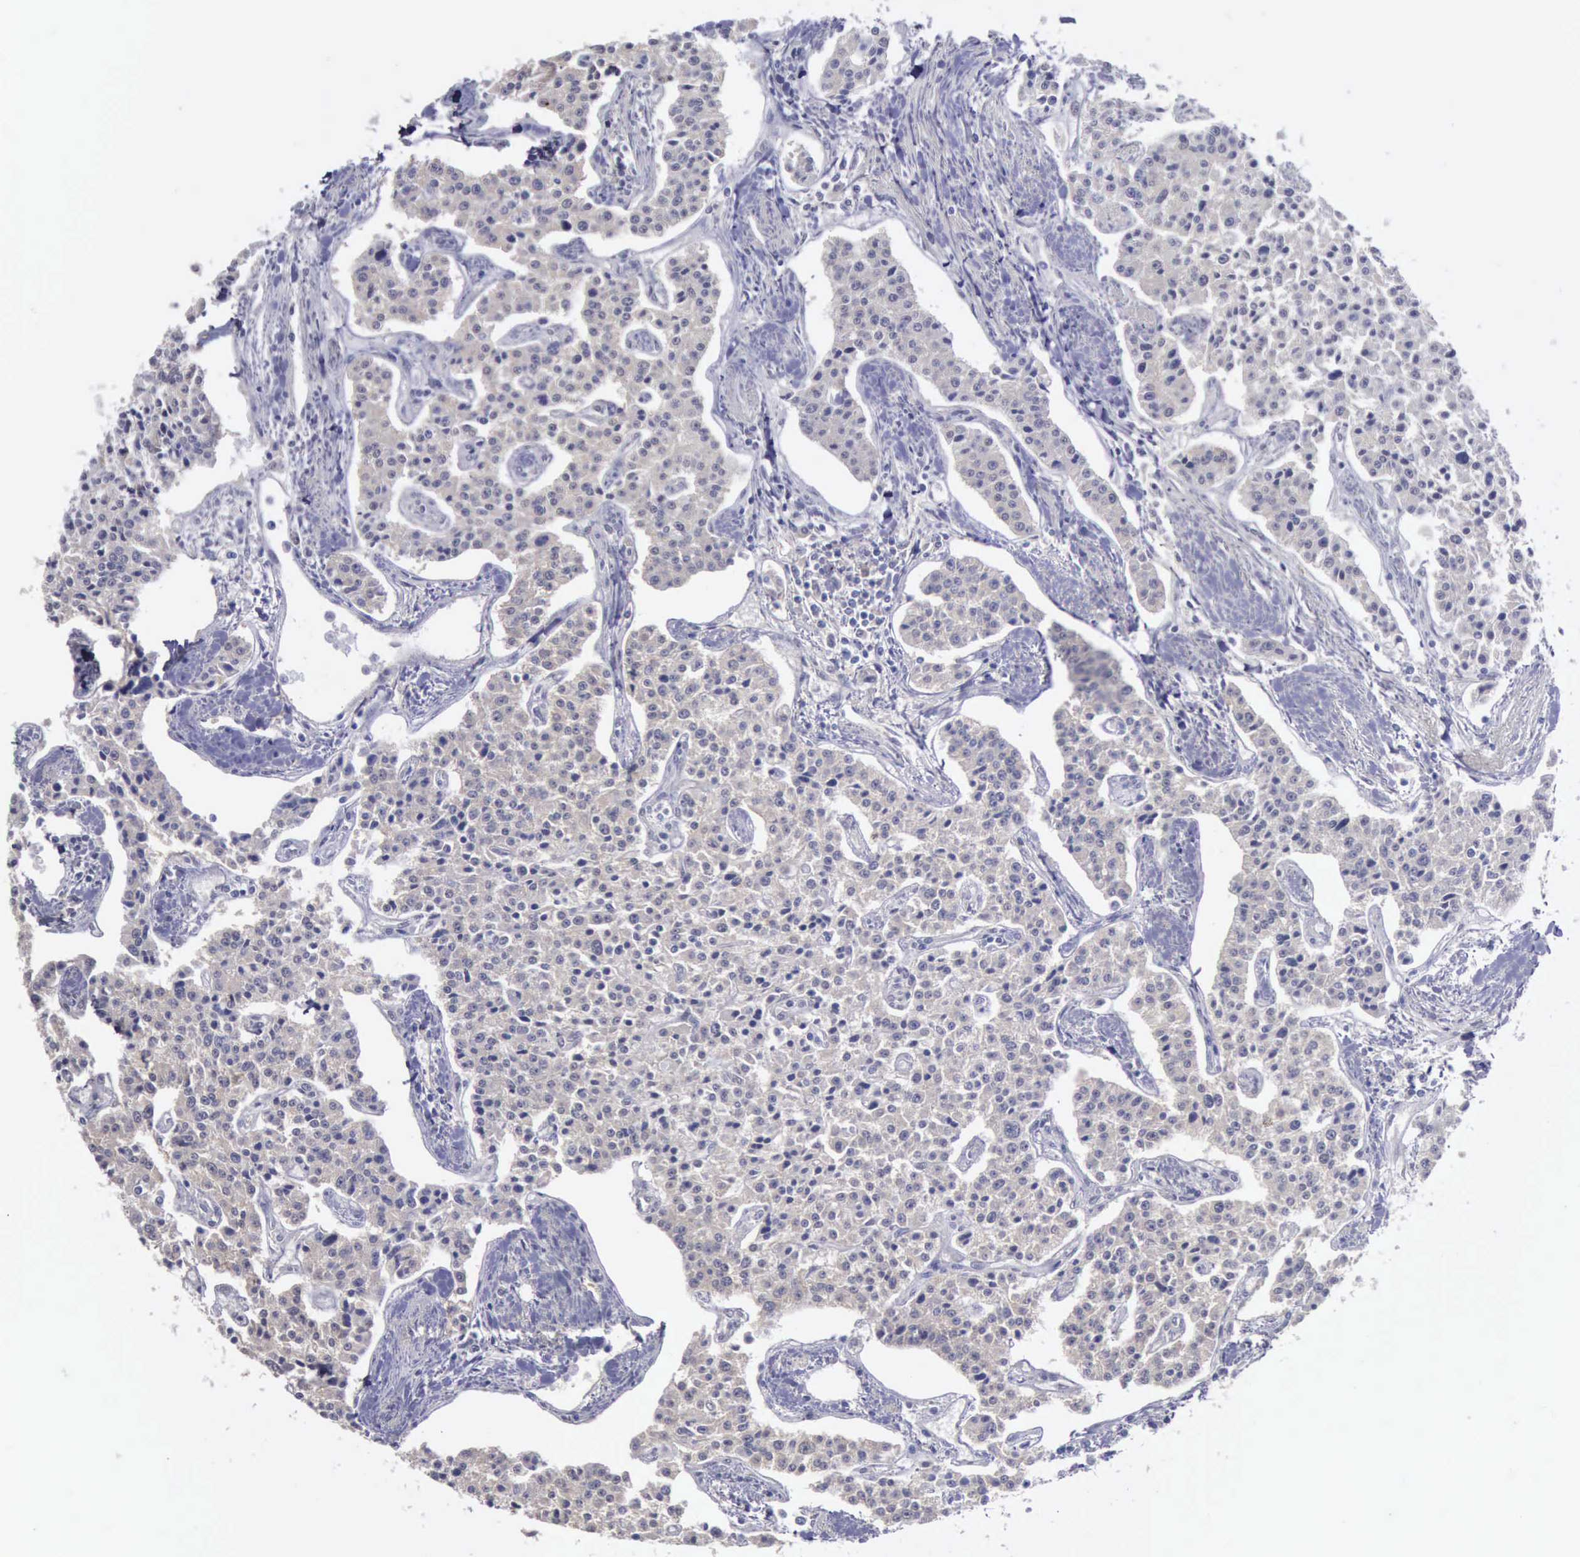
{"staining": {"intensity": "negative", "quantity": "none", "location": "none"}, "tissue": "carcinoid", "cell_type": "Tumor cells", "image_type": "cancer", "snomed": [{"axis": "morphology", "description": "Carcinoid, malignant, NOS"}, {"axis": "topography", "description": "Stomach"}], "caption": "This is a histopathology image of immunohistochemistry staining of carcinoid, which shows no expression in tumor cells.", "gene": "PHKA1", "patient": {"sex": "female", "age": 76}}